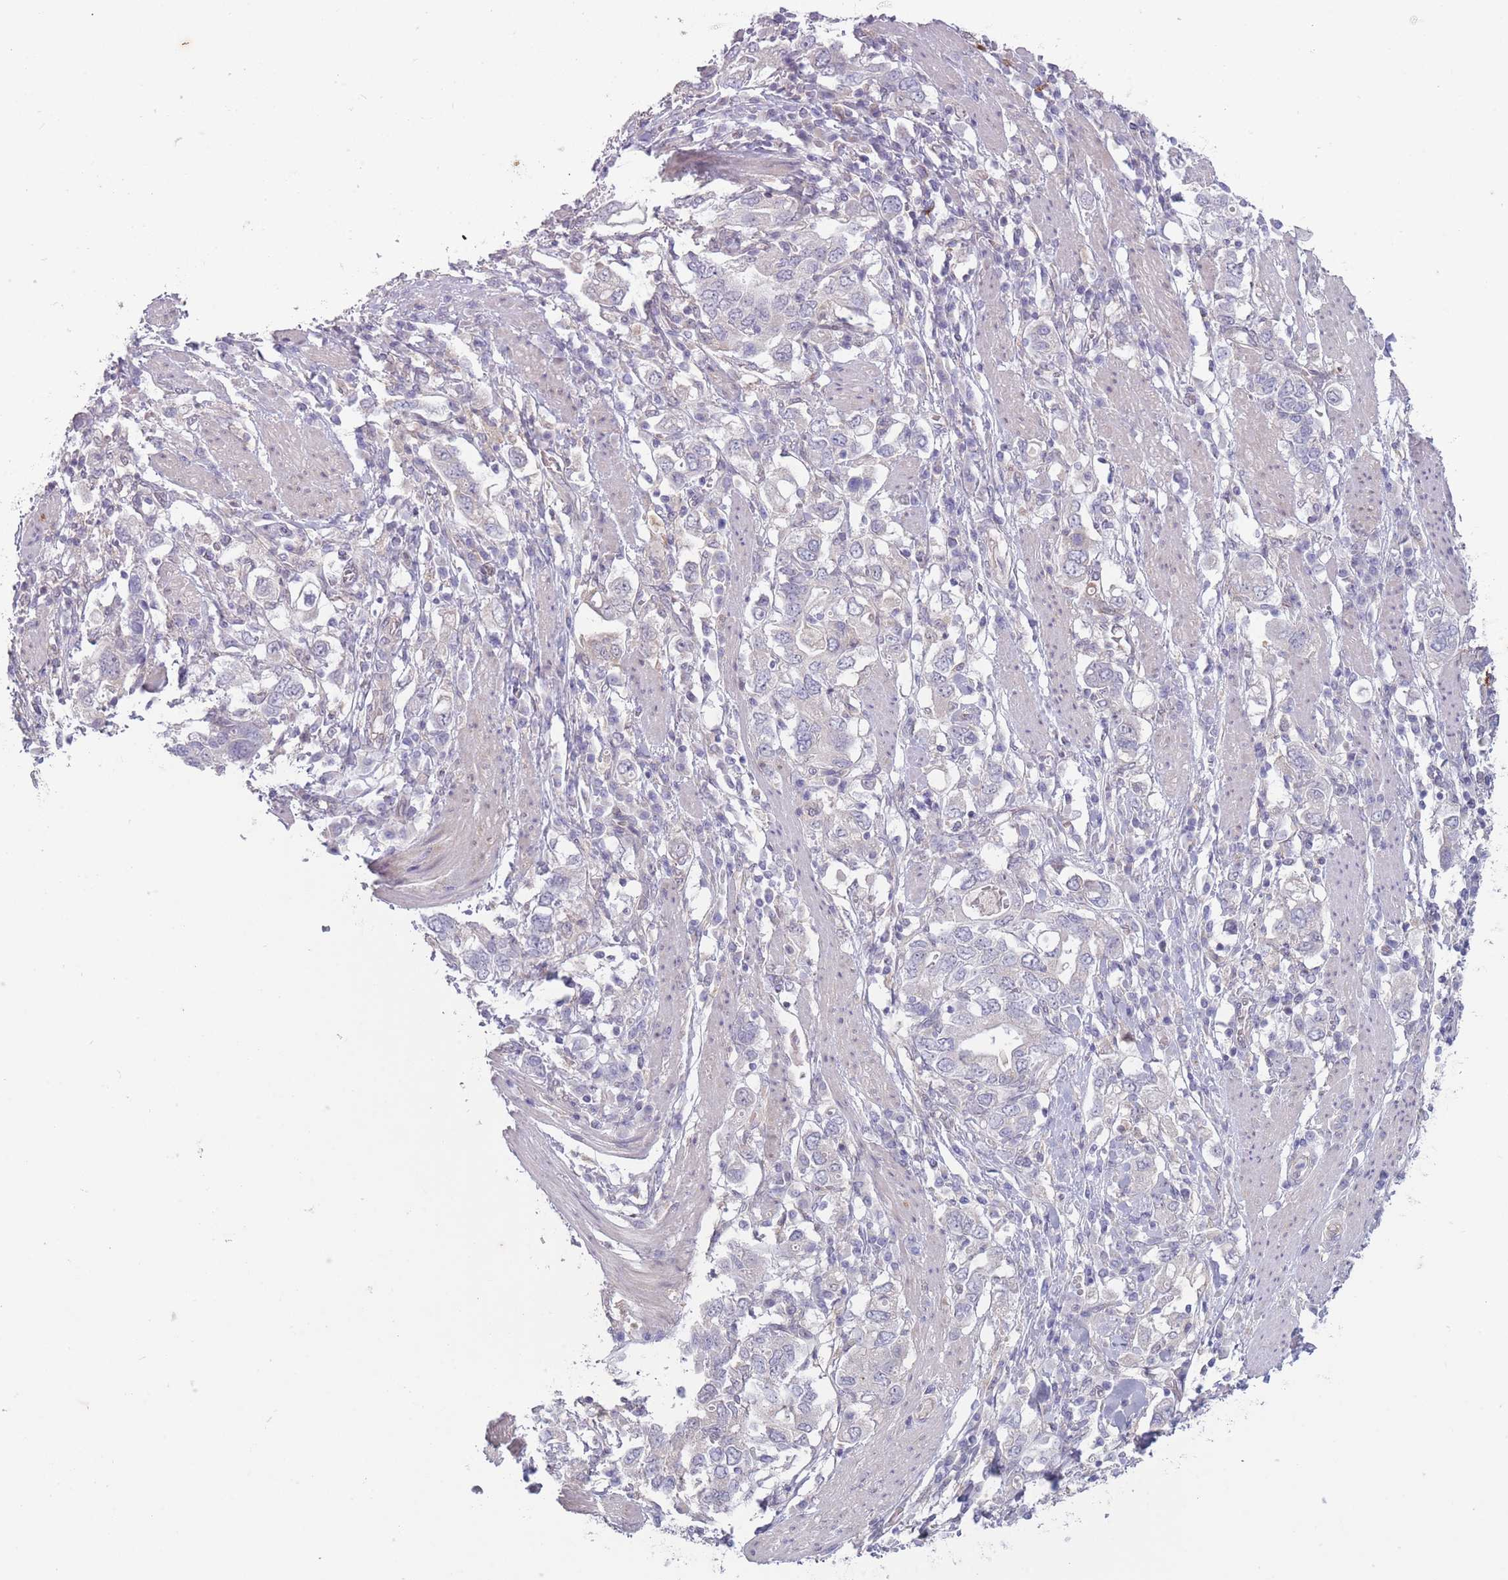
{"staining": {"intensity": "negative", "quantity": "none", "location": "none"}, "tissue": "stomach cancer", "cell_type": "Tumor cells", "image_type": "cancer", "snomed": [{"axis": "morphology", "description": "Adenocarcinoma, NOS"}, {"axis": "topography", "description": "Stomach, upper"}, {"axis": "topography", "description": "Stomach"}], "caption": "Stomach cancer was stained to show a protein in brown. There is no significant positivity in tumor cells.", "gene": "ARPIN", "patient": {"sex": "male", "age": 62}}